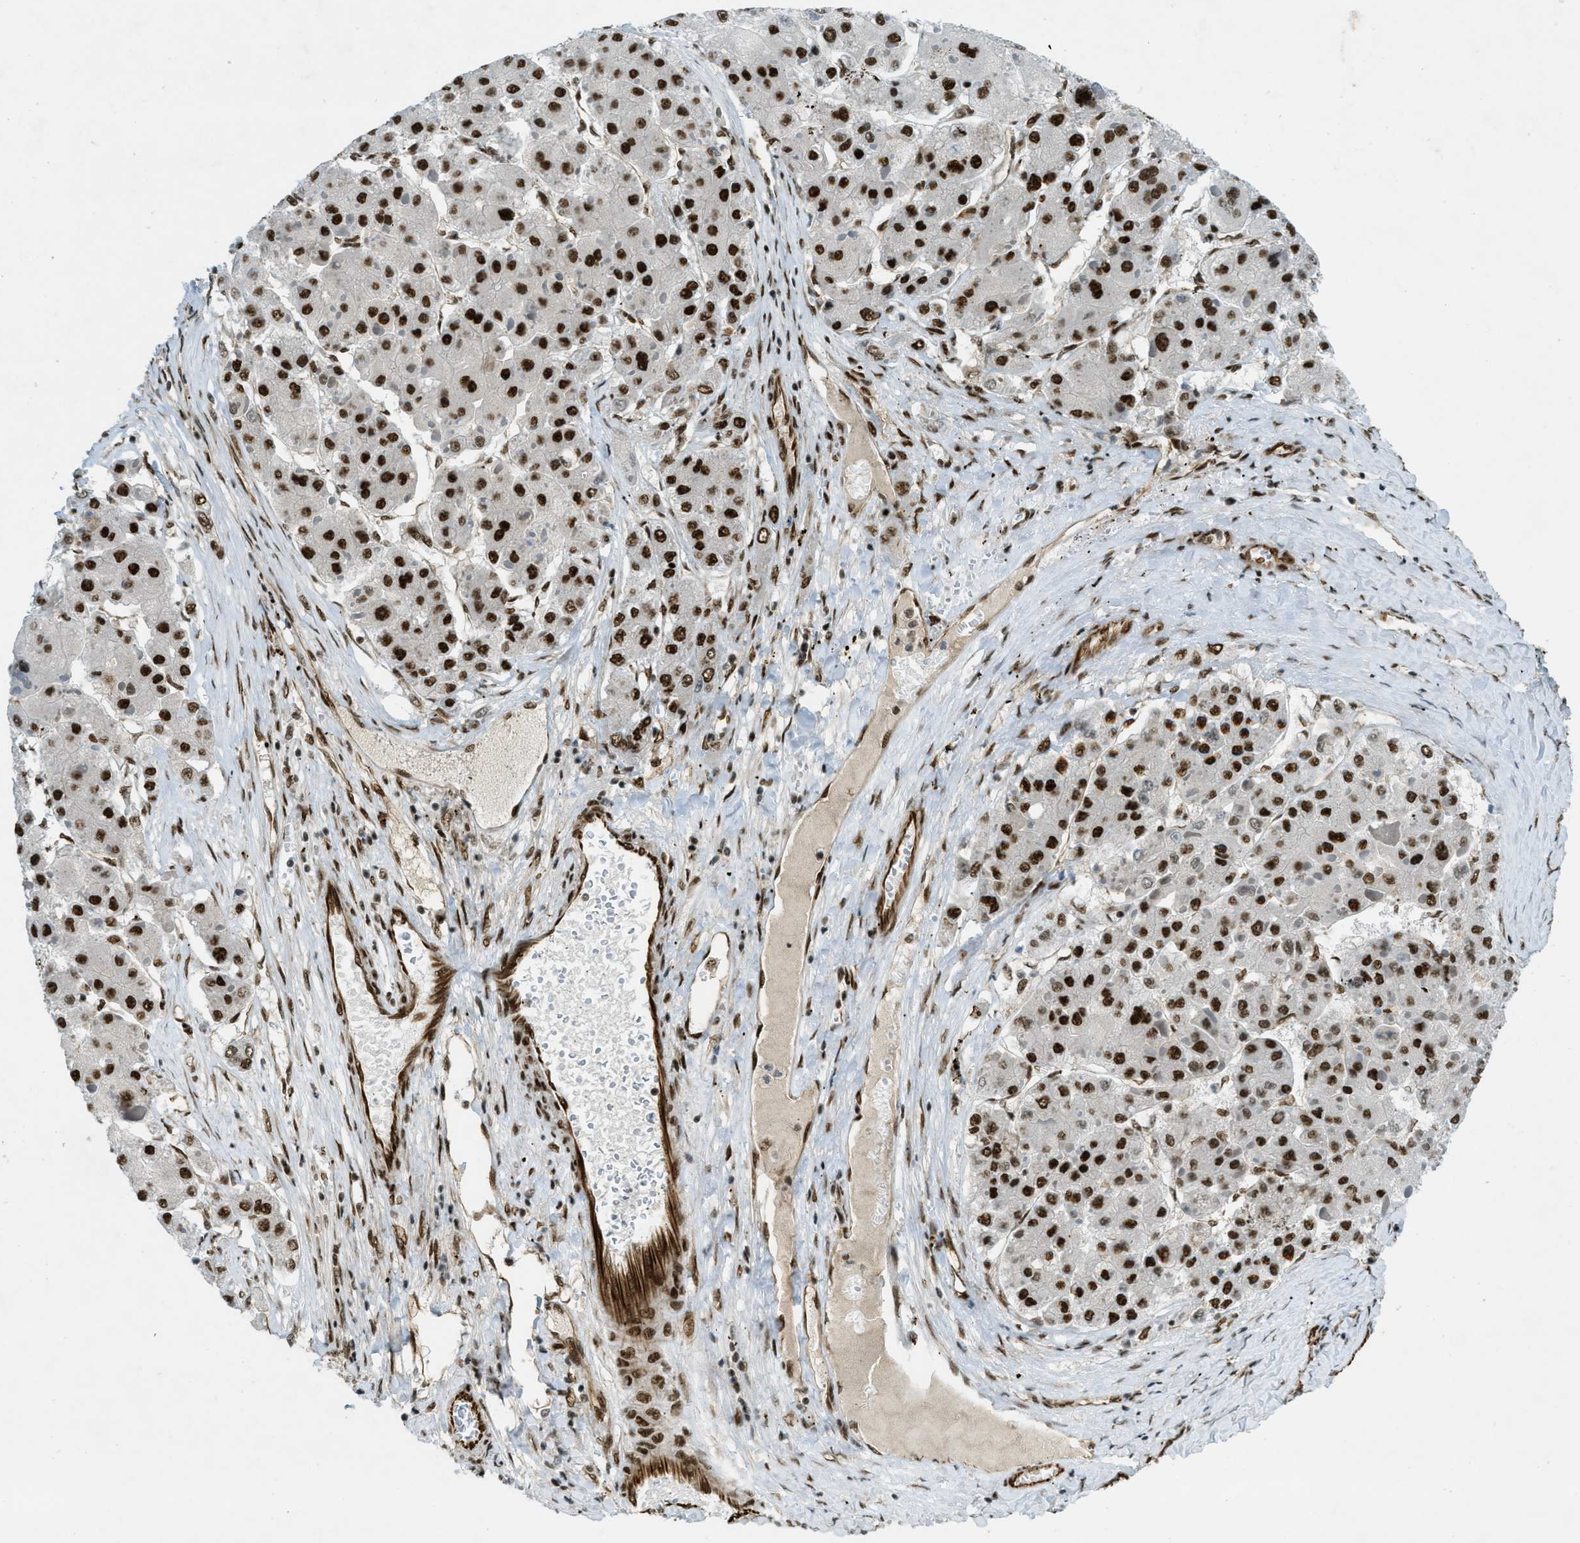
{"staining": {"intensity": "strong", "quantity": ">75%", "location": "nuclear"}, "tissue": "liver cancer", "cell_type": "Tumor cells", "image_type": "cancer", "snomed": [{"axis": "morphology", "description": "Carcinoma, Hepatocellular, NOS"}, {"axis": "topography", "description": "Liver"}], "caption": "Immunohistochemistry (IHC) micrograph of neoplastic tissue: liver cancer stained using IHC shows high levels of strong protein expression localized specifically in the nuclear of tumor cells, appearing as a nuclear brown color.", "gene": "ZFR", "patient": {"sex": "female", "age": 73}}